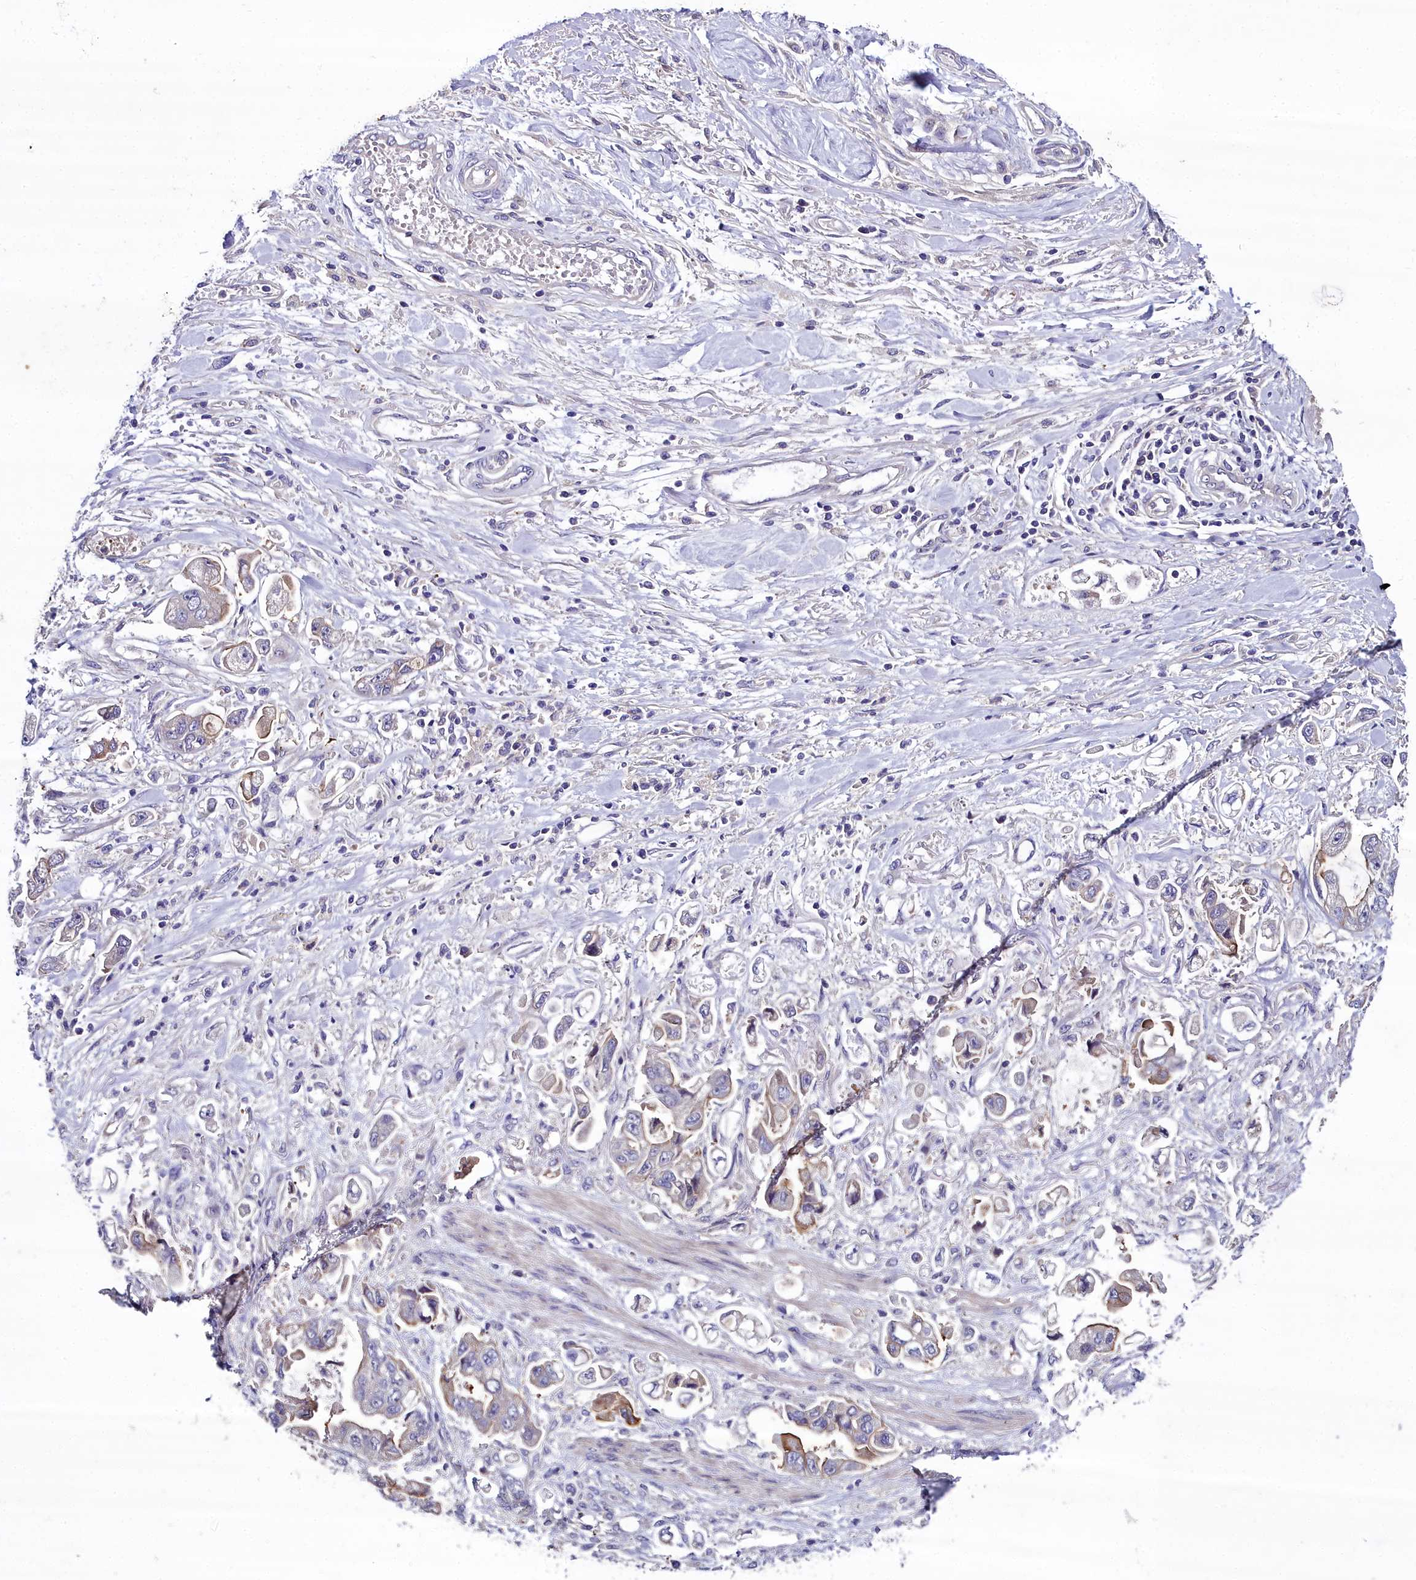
{"staining": {"intensity": "moderate", "quantity": "<25%", "location": "cytoplasmic/membranous"}, "tissue": "stomach cancer", "cell_type": "Tumor cells", "image_type": "cancer", "snomed": [{"axis": "morphology", "description": "Adenocarcinoma, NOS"}, {"axis": "topography", "description": "Stomach"}], "caption": "An immunohistochemistry histopathology image of tumor tissue is shown. Protein staining in brown labels moderate cytoplasmic/membranous positivity in stomach cancer (adenocarcinoma) within tumor cells. The protein of interest is shown in brown color, while the nuclei are stained blue.", "gene": "NT5M", "patient": {"sex": "male", "age": 62}}